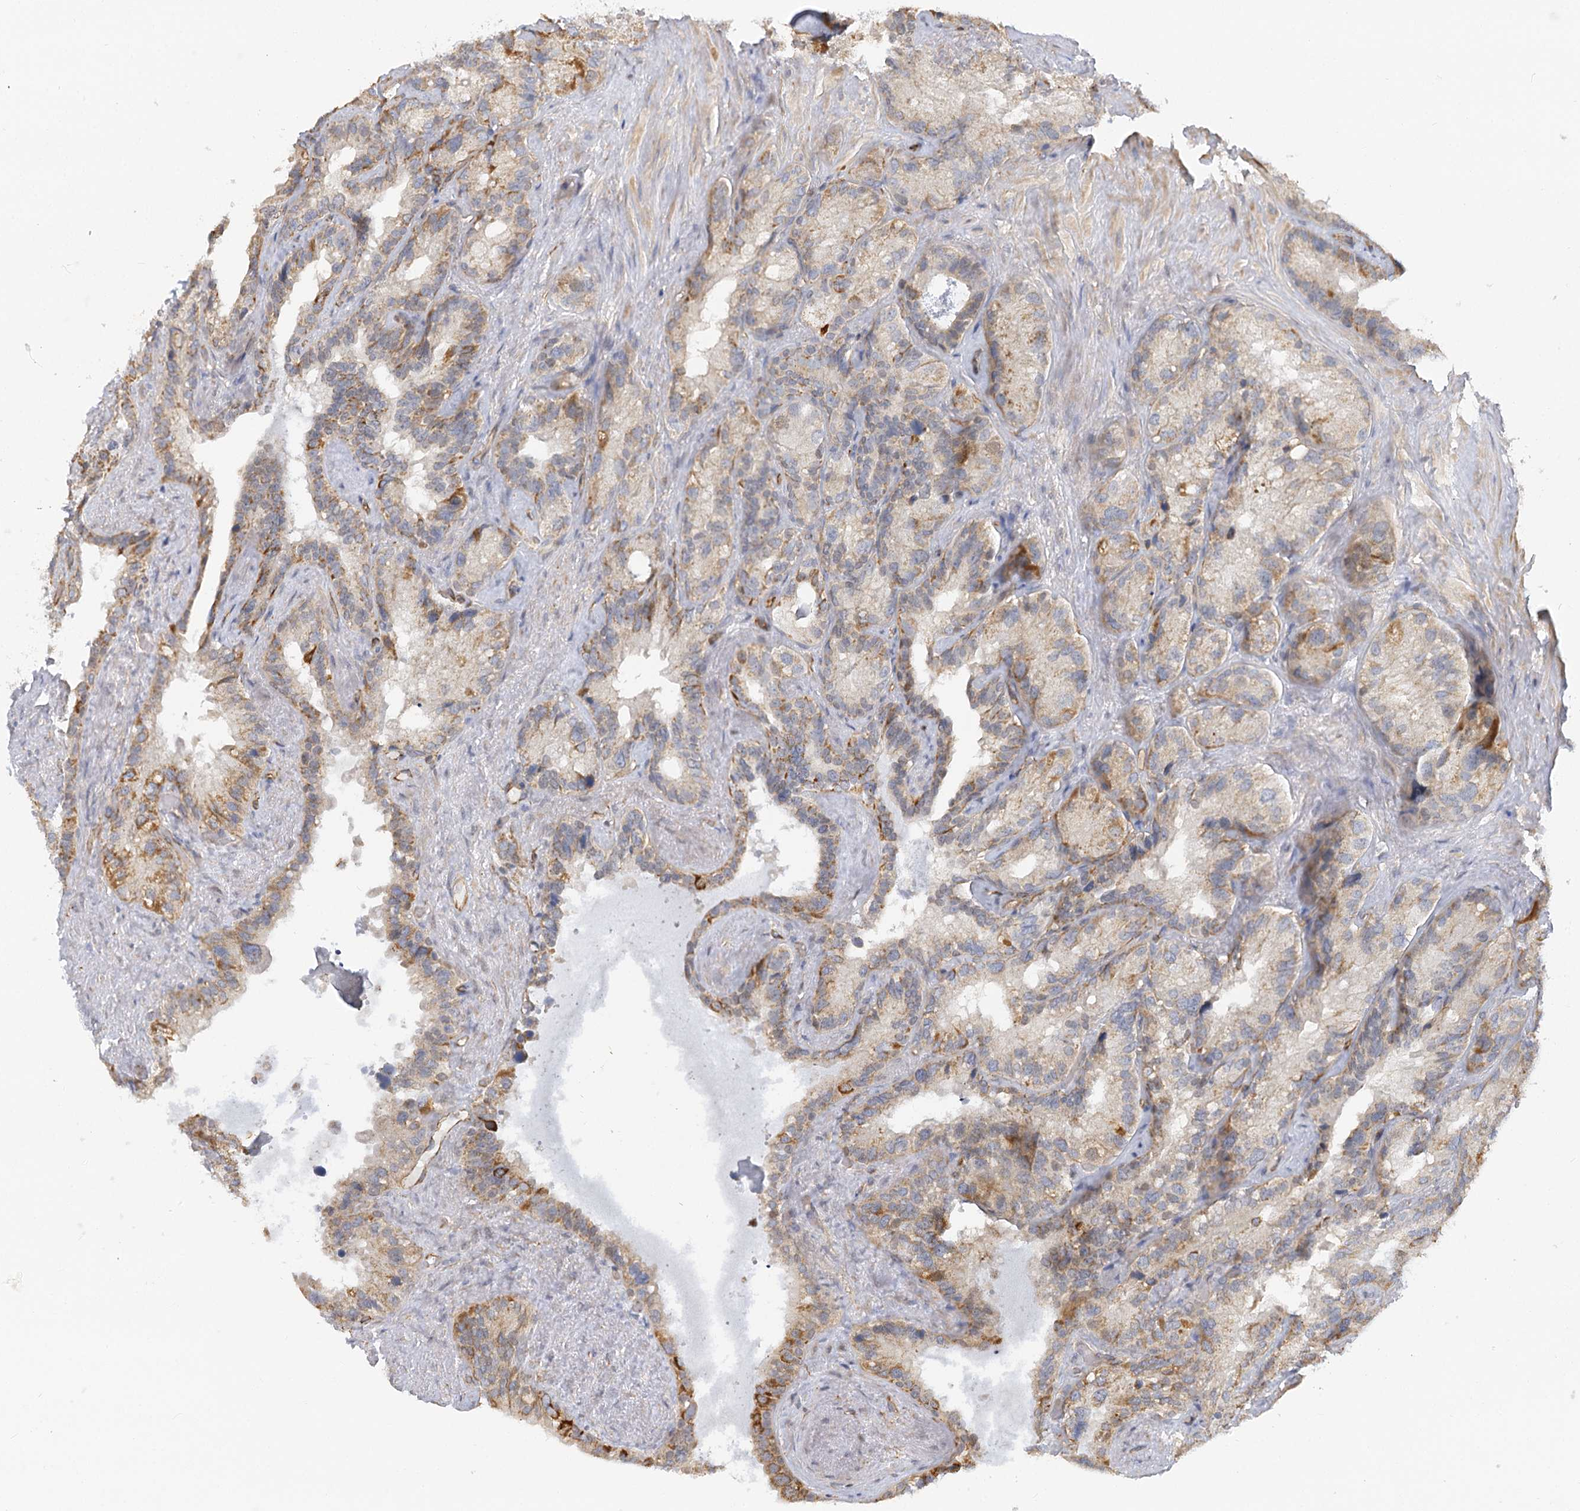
{"staining": {"intensity": "moderate", "quantity": "25%-75%", "location": "cytoplasmic/membranous"}, "tissue": "seminal vesicle", "cell_type": "Glandular cells", "image_type": "normal", "snomed": [{"axis": "morphology", "description": "Normal tissue, NOS"}, {"axis": "topography", "description": "Prostate"}, {"axis": "topography", "description": "Seminal veicle"}], "caption": "IHC image of normal seminal vesicle stained for a protein (brown), which shows medium levels of moderate cytoplasmic/membranous expression in approximately 25%-75% of glandular cells.", "gene": "NELL2", "patient": {"sex": "male", "age": 68}}